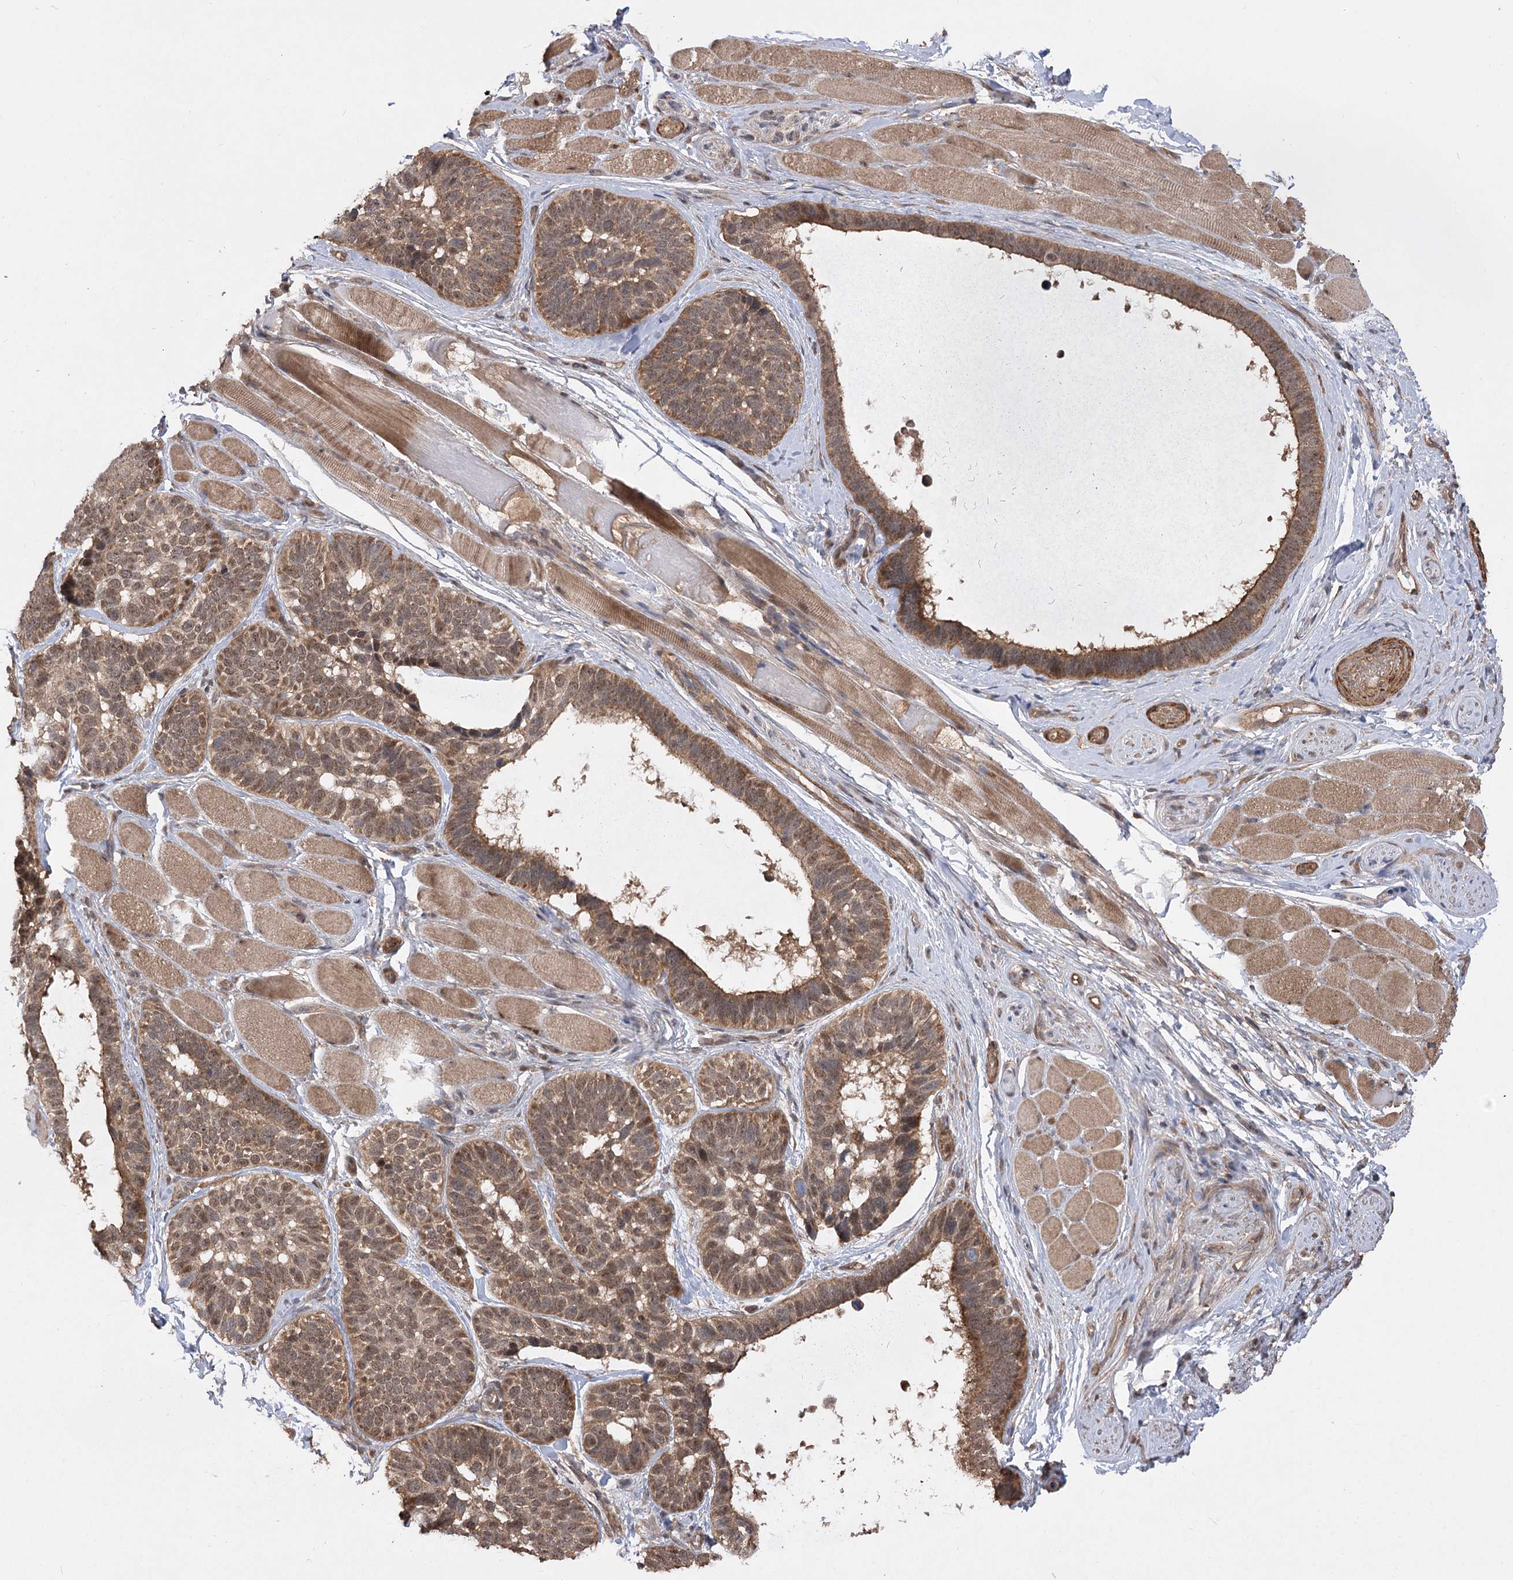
{"staining": {"intensity": "moderate", "quantity": ">75%", "location": "cytoplasmic/membranous,nuclear"}, "tissue": "skin cancer", "cell_type": "Tumor cells", "image_type": "cancer", "snomed": [{"axis": "morphology", "description": "Basal cell carcinoma"}, {"axis": "topography", "description": "Skin"}], "caption": "IHC of human basal cell carcinoma (skin) reveals medium levels of moderate cytoplasmic/membranous and nuclear expression in approximately >75% of tumor cells. The staining is performed using DAB brown chromogen to label protein expression. The nuclei are counter-stained blue using hematoxylin.", "gene": "TENM2", "patient": {"sex": "male", "age": 62}}